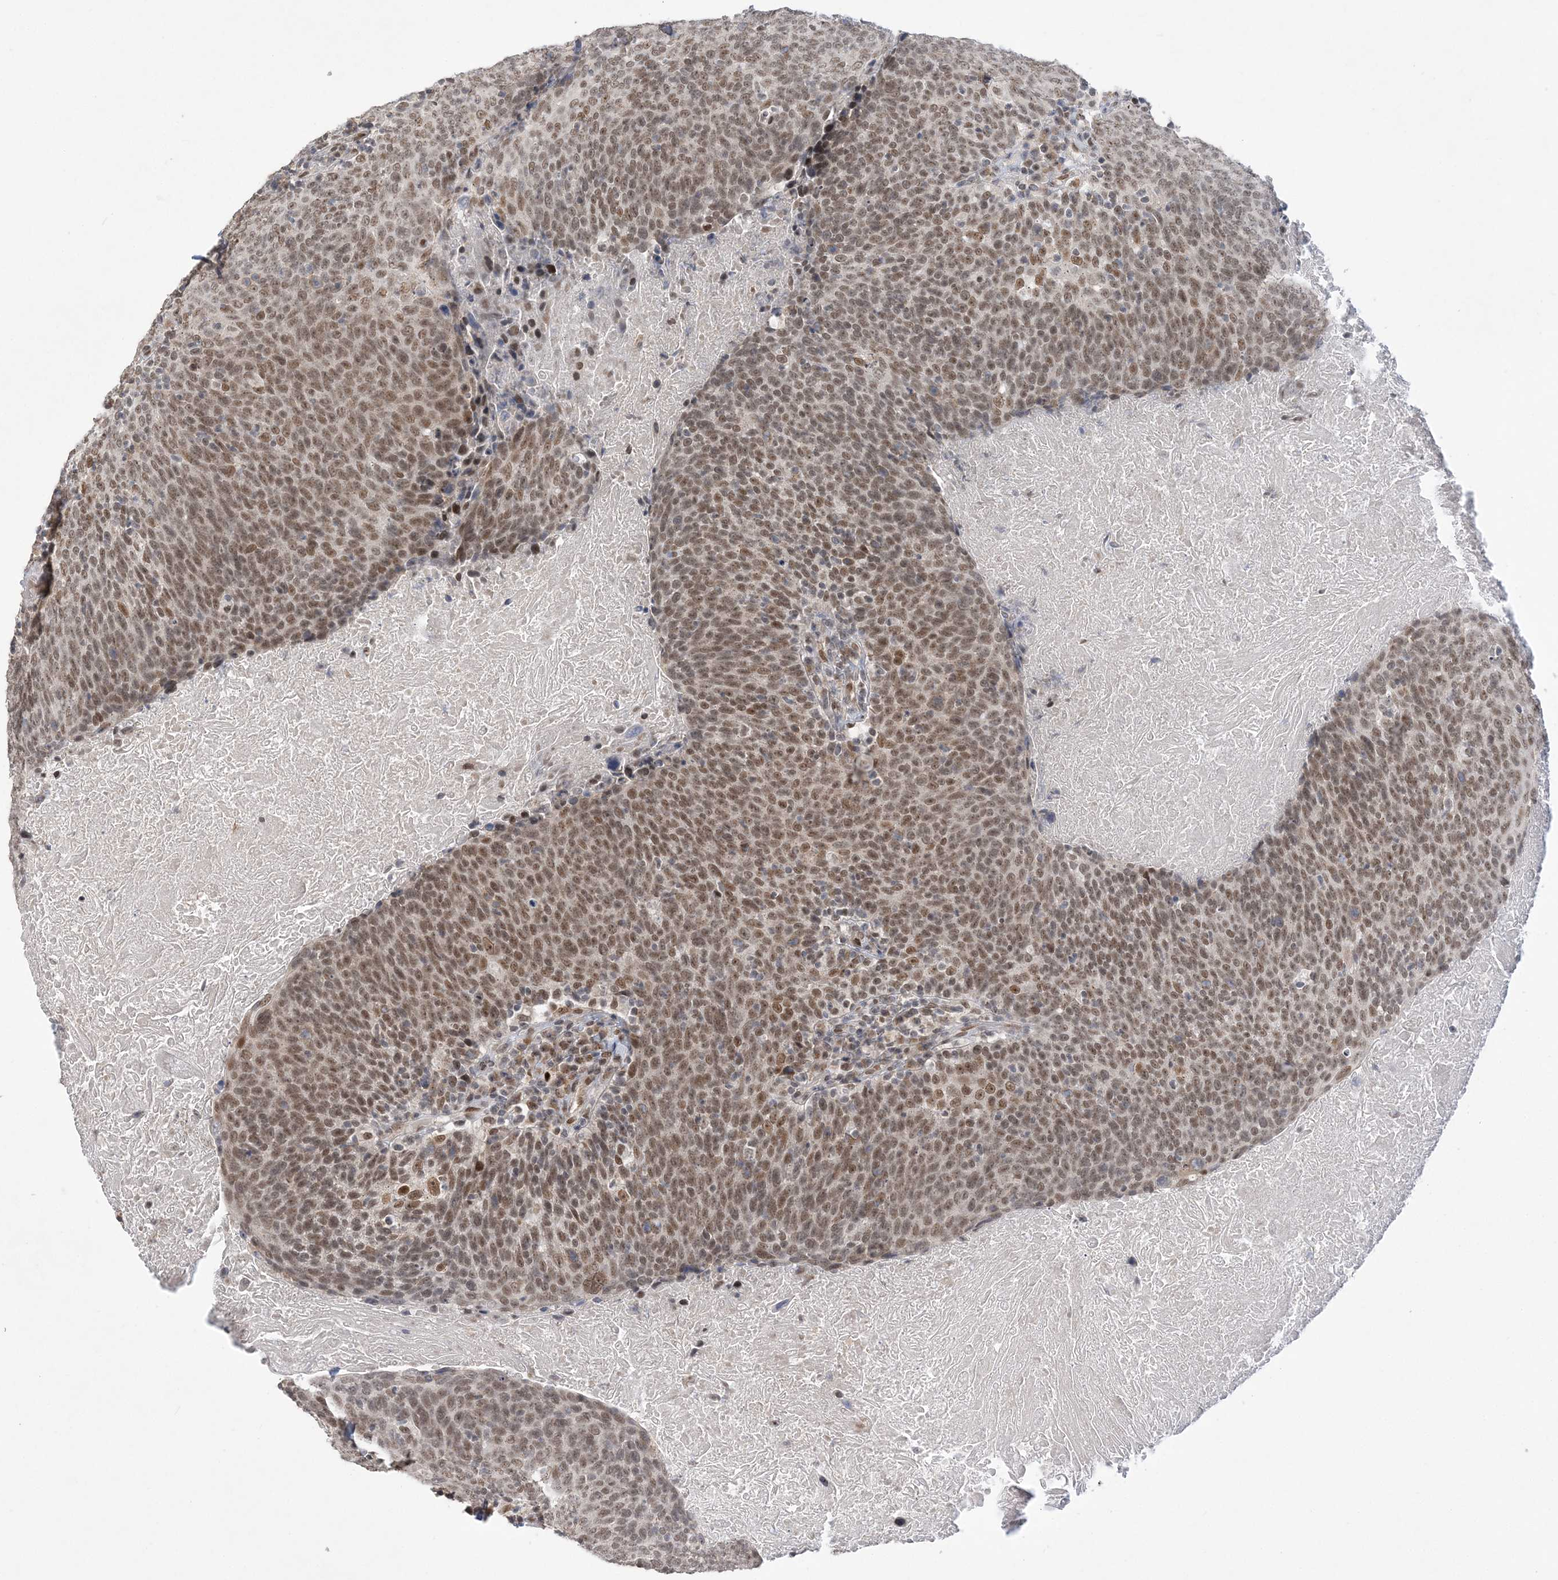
{"staining": {"intensity": "moderate", "quantity": ">75%", "location": "nuclear"}, "tissue": "head and neck cancer", "cell_type": "Tumor cells", "image_type": "cancer", "snomed": [{"axis": "morphology", "description": "Squamous cell carcinoma, NOS"}, {"axis": "morphology", "description": "Squamous cell carcinoma, metastatic, NOS"}, {"axis": "topography", "description": "Lymph node"}, {"axis": "topography", "description": "Head-Neck"}], "caption": "An image of squamous cell carcinoma (head and neck) stained for a protein demonstrates moderate nuclear brown staining in tumor cells.", "gene": "WAC", "patient": {"sex": "male", "age": 62}}